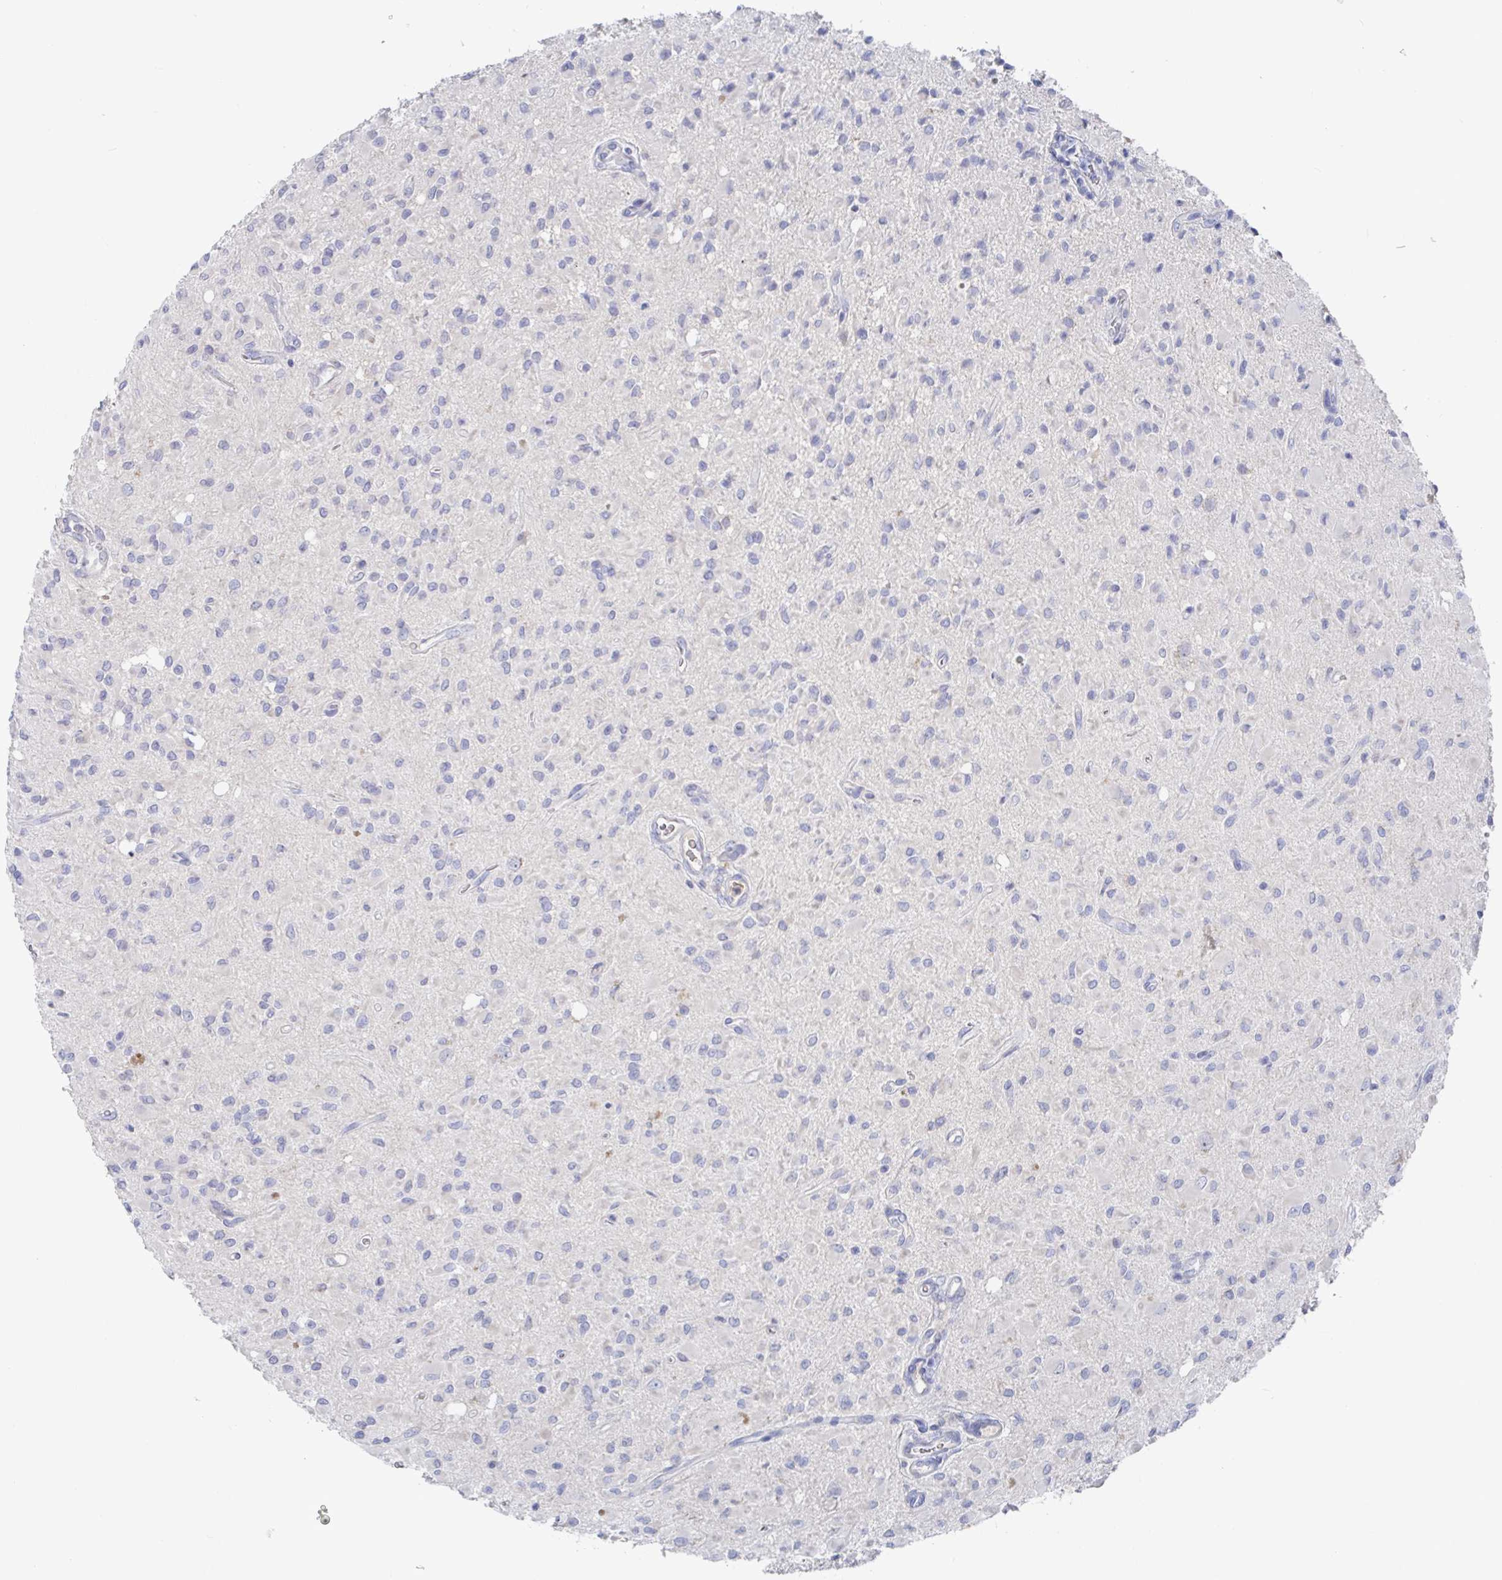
{"staining": {"intensity": "negative", "quantity": "none", "location": "none"}, "tissue": "glioma", "cell_type": "Tumor cells", "image_type": "cancer", "snomed": [{"axis": "morphology", "description": "Glioma, malignant, Low grade"}, {"axis": "topography", "description": "Brain"}], "caption": "This is an immunohistochemistry histopathology image of low-grade glioma (malignant). There is no staining in tumor cells.", "gene": "GPR148", "patient": {"sex": "female", "age": 33}}